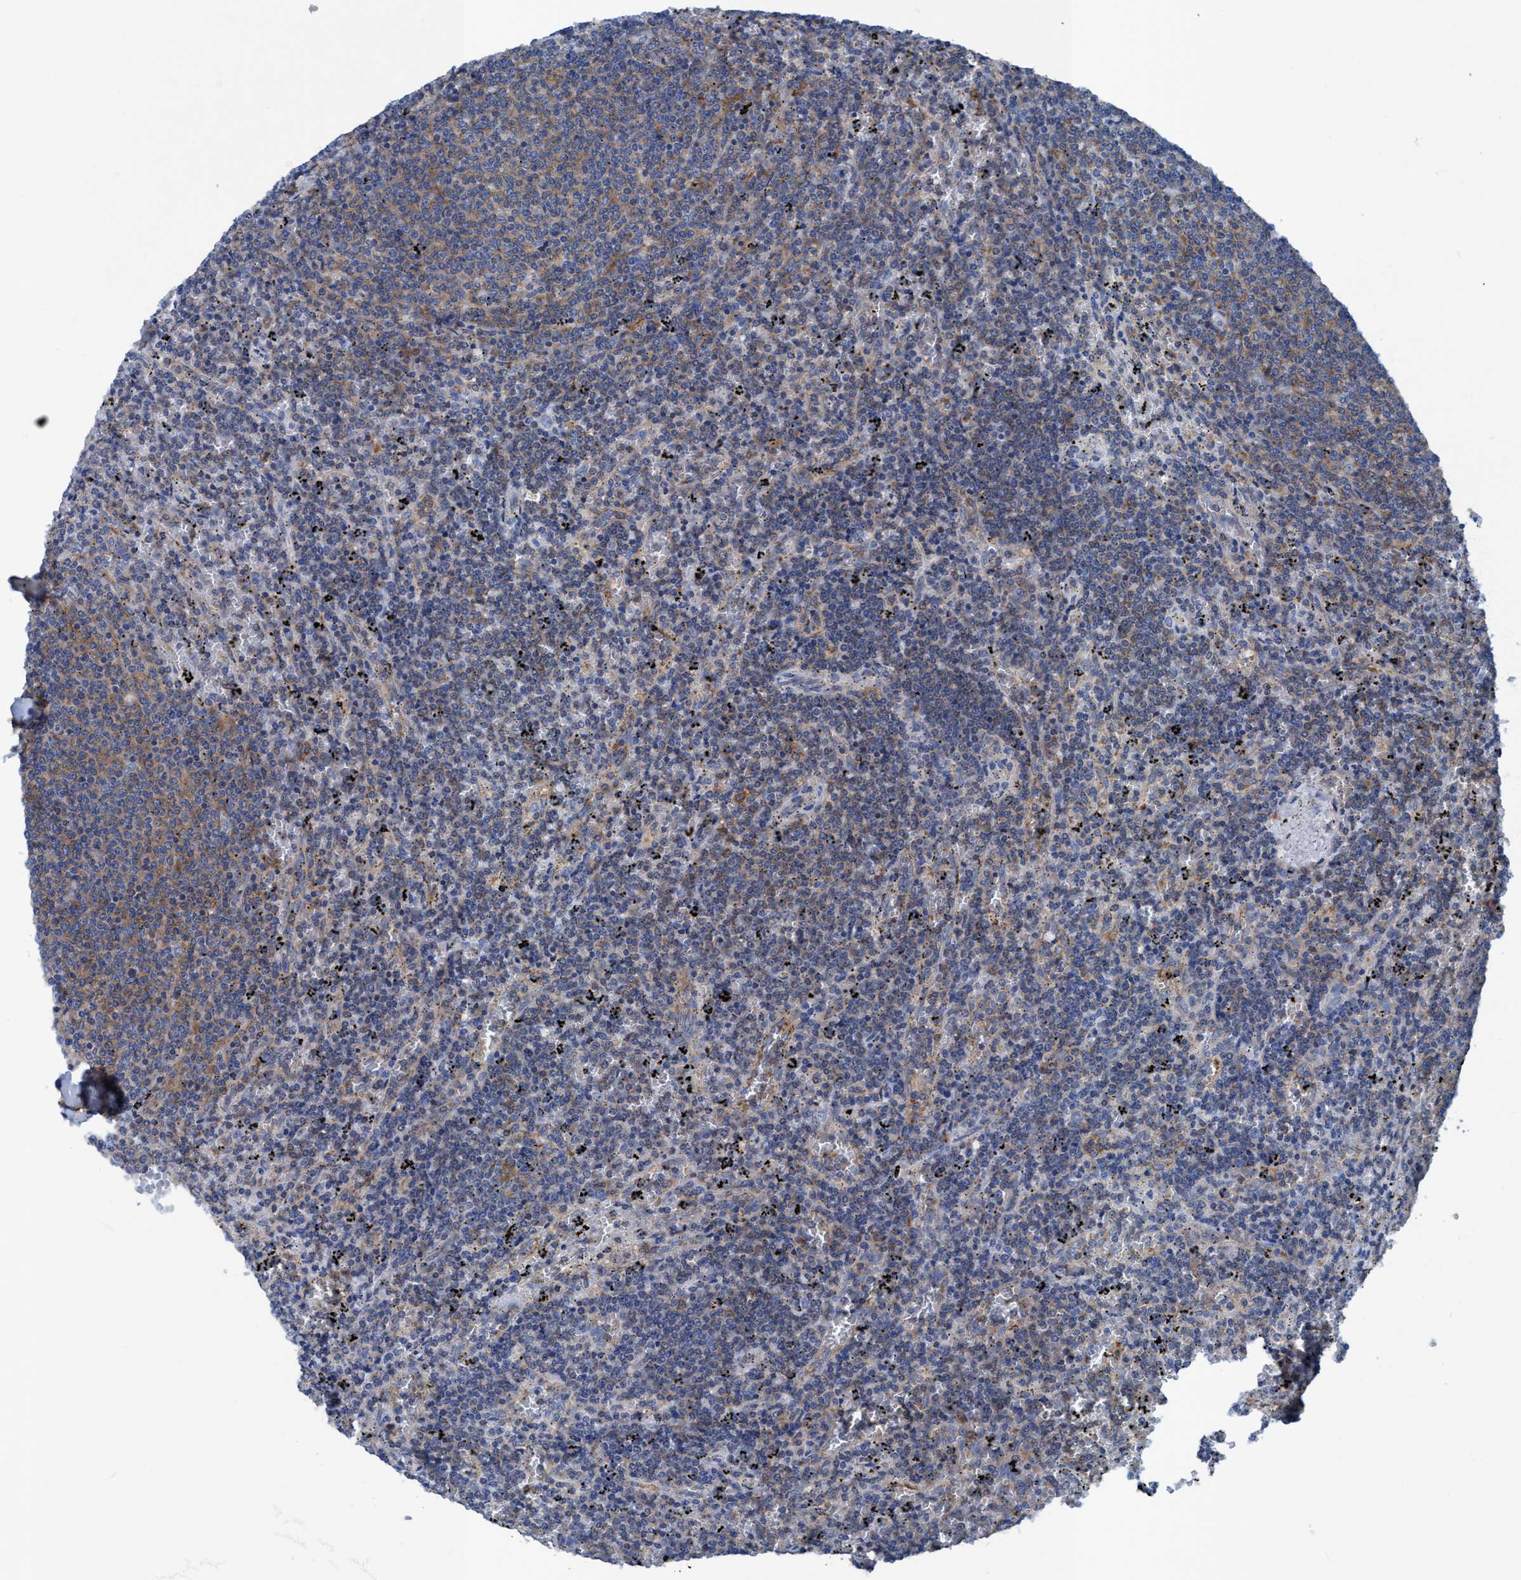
{"staining": {"intensity": "weak", "quantity": "25%-75%", "location": "cytoplasmic/membranous"}, "tissue": "lymphoma", "cell_type": "Tumor cells", "image_type": "cancer", "snomed": [{"axis": "morphology", "description": "Malignant lymphoma, non-Hodgkin's type, Low grade"}, {"axis": "topography", "description": "Spleen"}], "caption": "Immunohistochemical staining of human lymphoma exhibits weak cytoplasmic/membranous protein positivity in about 25%-75% of tumor cells.", "gene": "NMT1", "patient": {"sex": "female", "age": 50}}